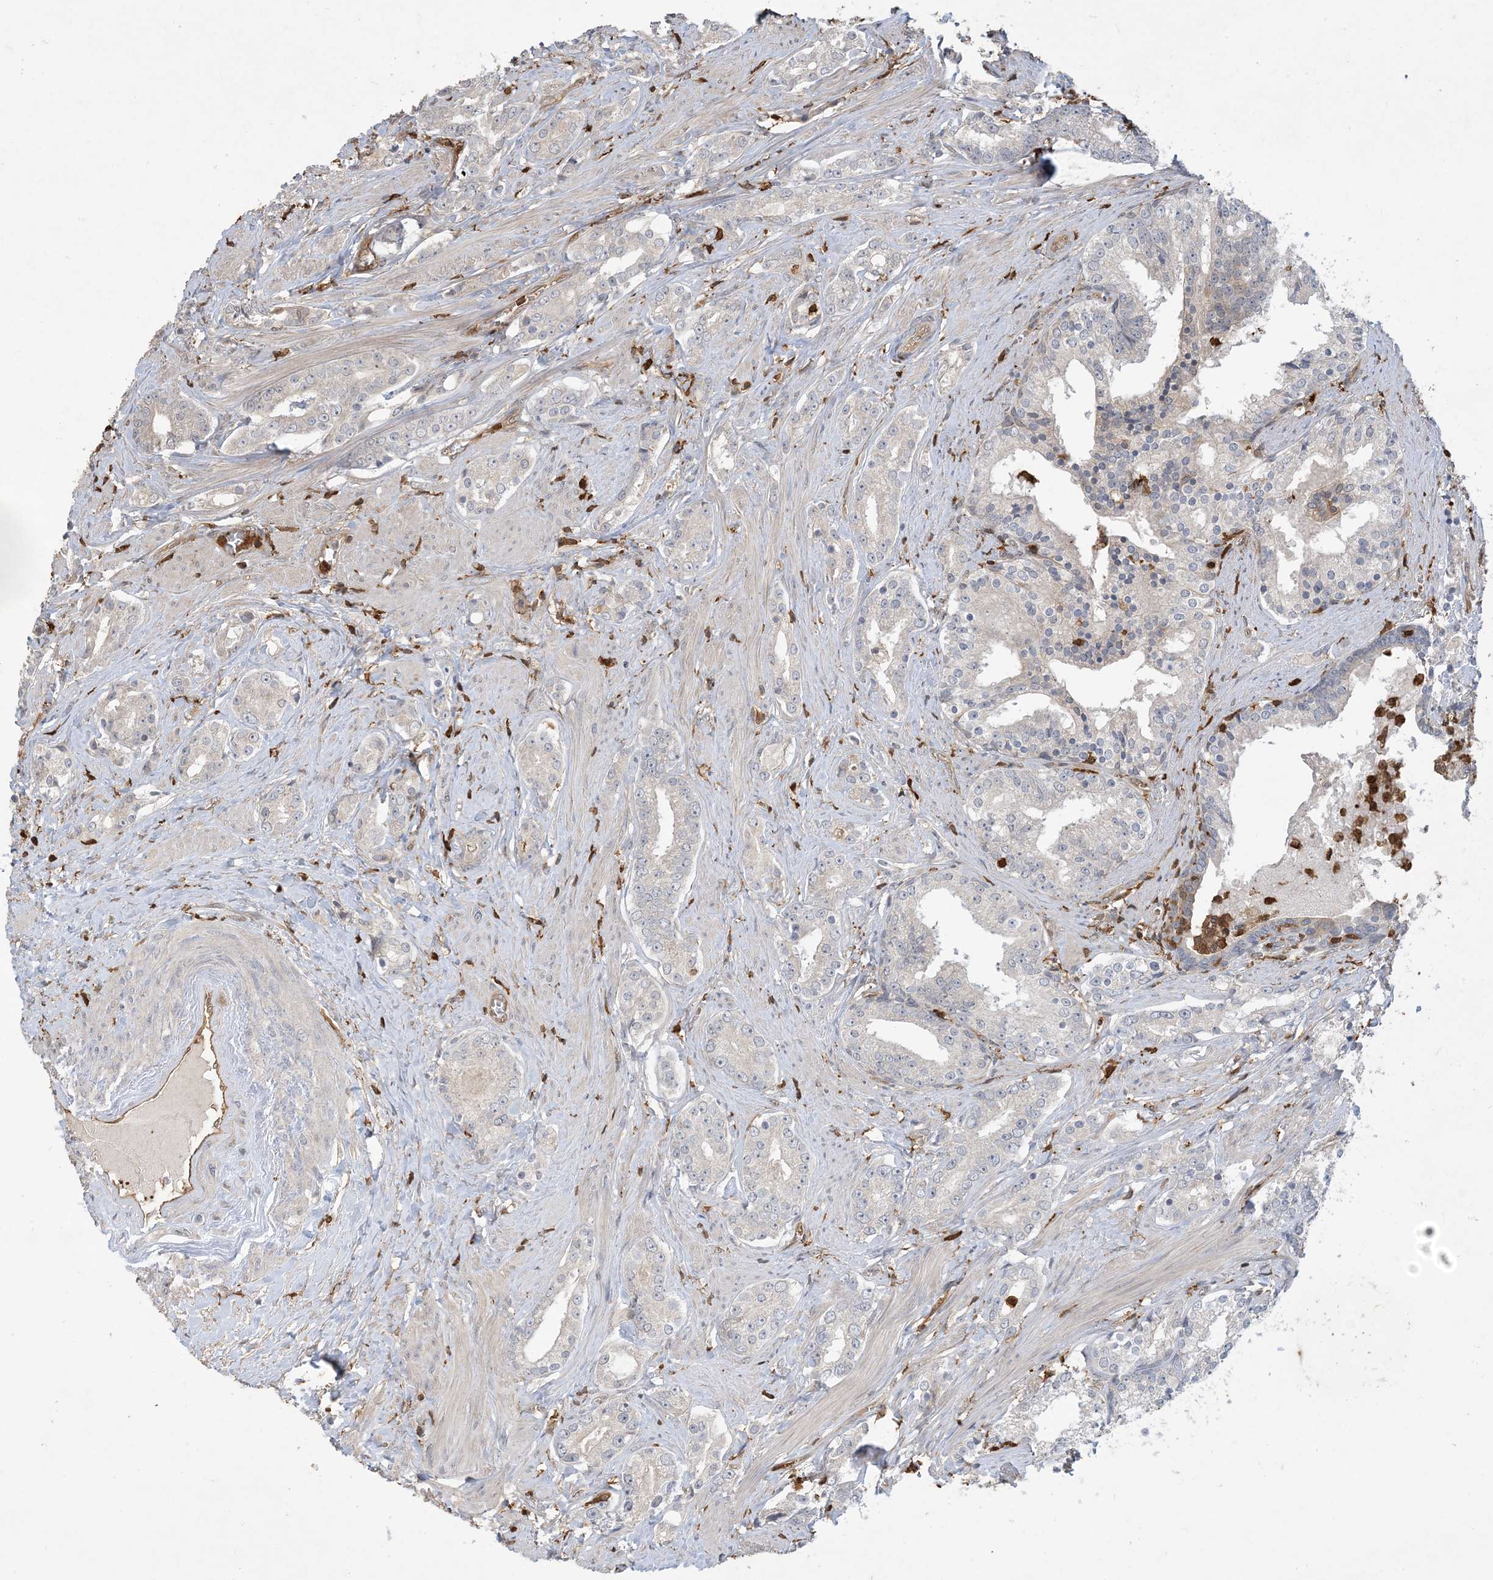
{"staining": {"intensity": "negative", "quantity": "none", "location": "none"}, "tissue": "prostate cancer", "cell_type": "Tumor cells", "image_type": "cancer", "snomed": [{"axis": "morphology", "description": "Adenocarcinoma, High grade"}, {"axis": "topography", "description": "Prostate"}], "caption": "The IHC photomicrograph has no significant staining in tumor cells of prostate adenocarcinoma (high-grade) tissue.", "gene": "TMSB4X", "patient": {"sex": "male", "age": 58}}